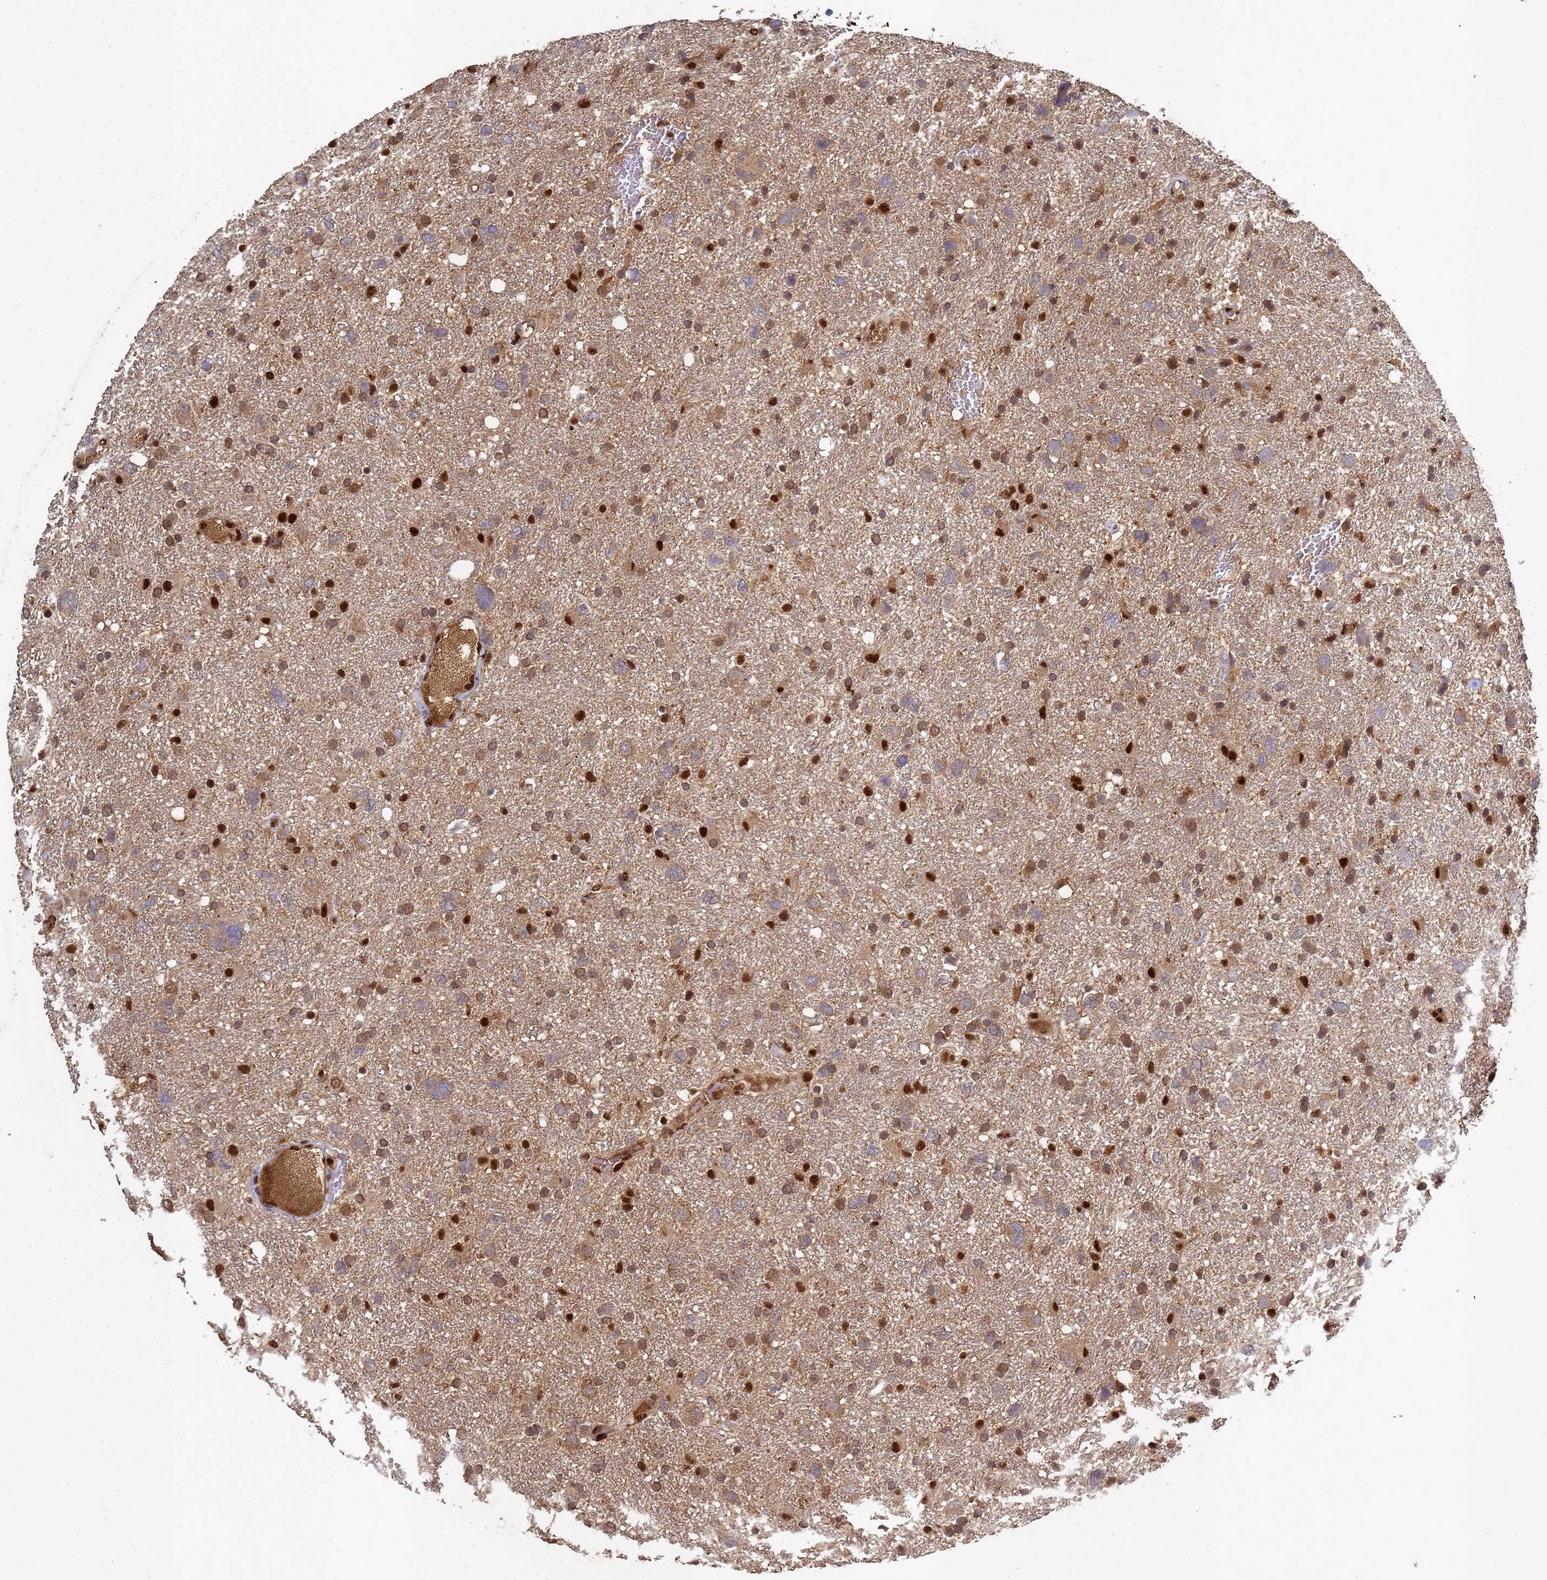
{"staining": {"intensity": "weak", "quantity": ">75%", "location": "cytoplasmic/membranous,nuclear"}, "tissue": "glioma", "cell_type": "Tumor cells", "image_type": "cancer", "snomed": [{"axis": "morphology", "description": "Glioma, malignant, High grade"}, {"axis": "topography", "description": "Brain"}], "caption": "Immunohistochemical staining of malignant high-grade glioma reveals weak cytoplasmic/membranous and nuclear protein staining in about >75% of tumor cells.", "gene": "SECISBP2", "patient": {"sex": "male", "age": 61}}